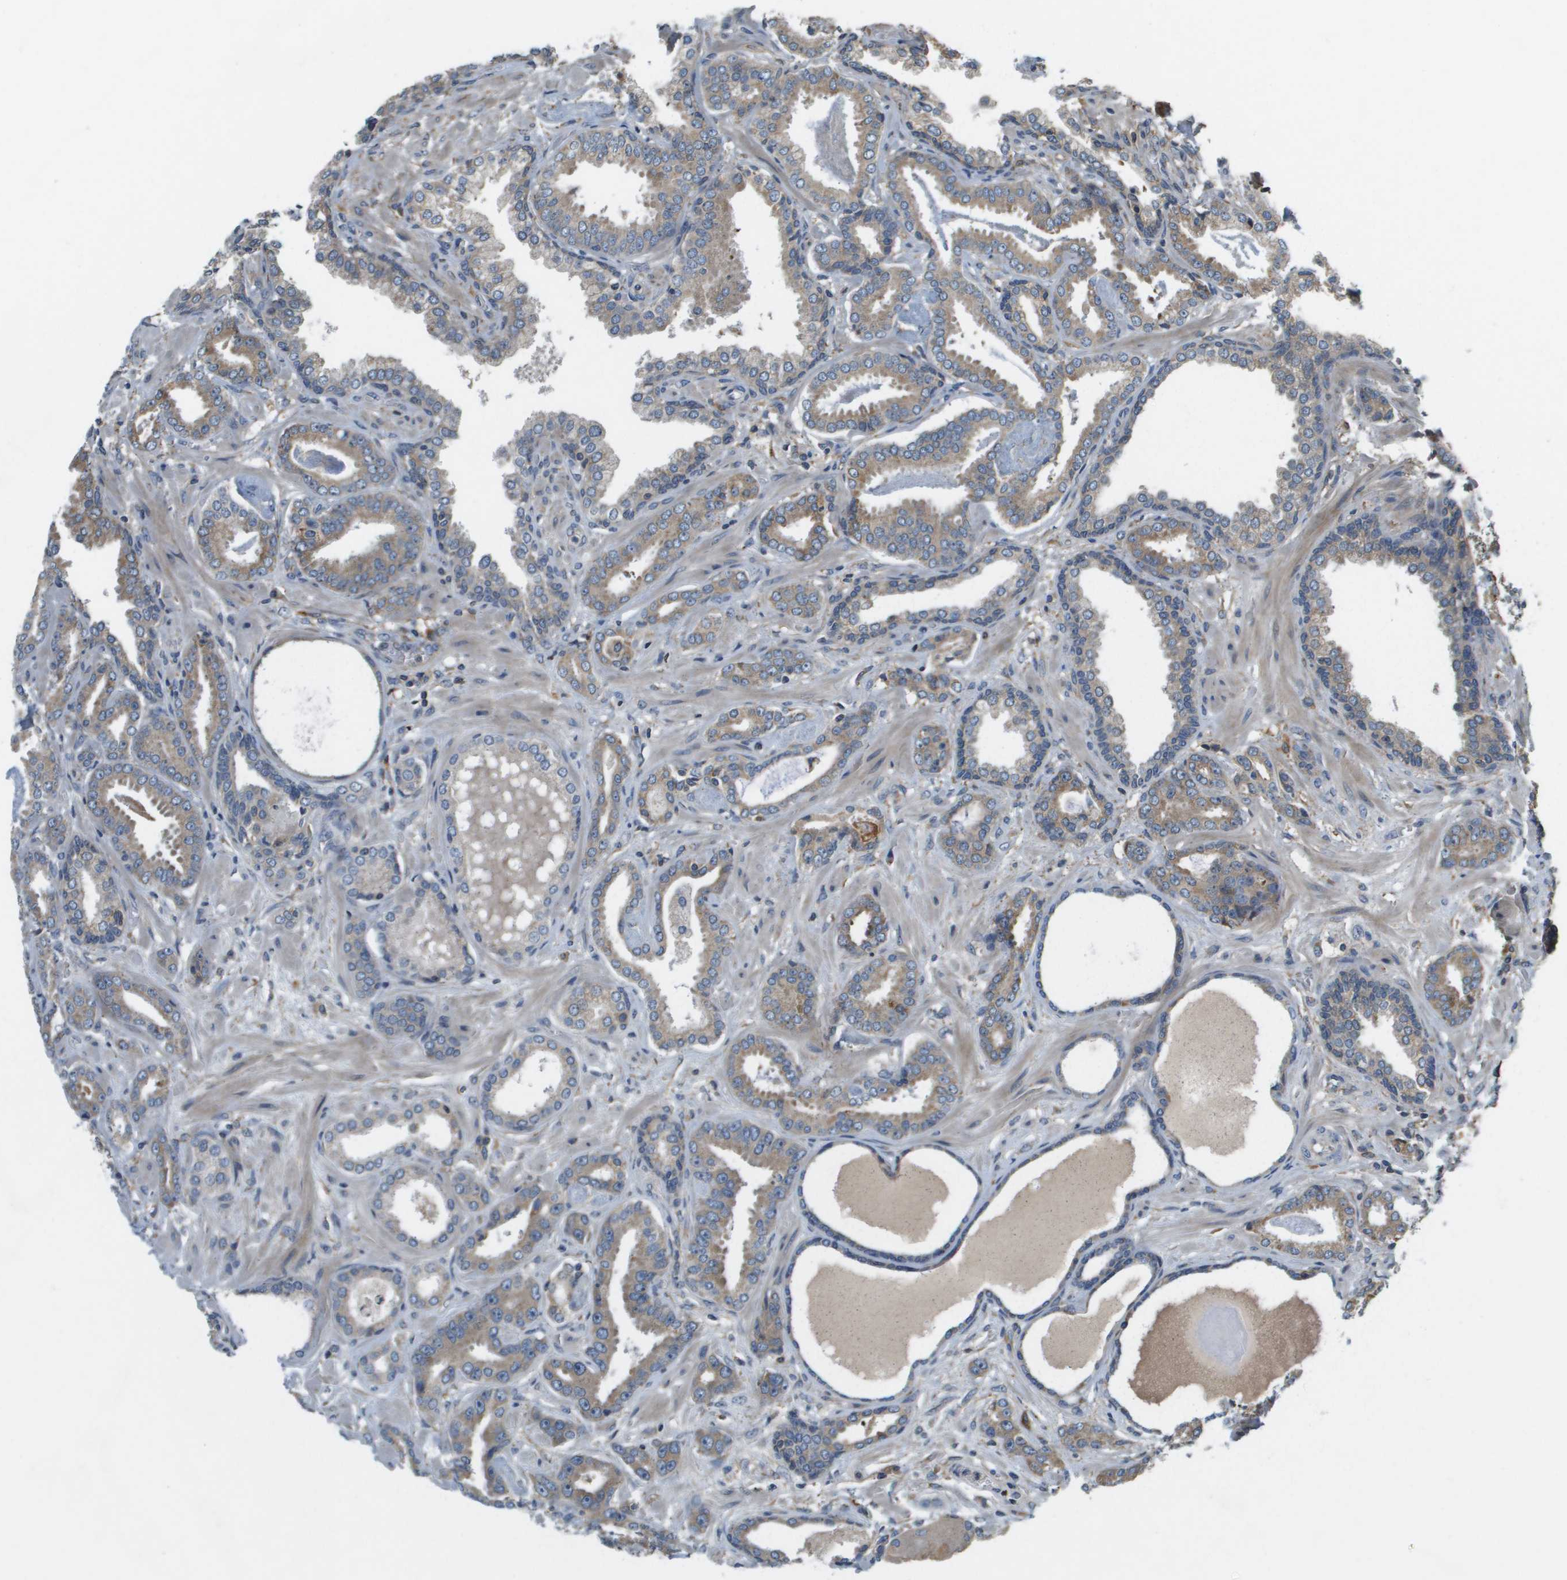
{"staining": {"intensity": "moderate", "quantity": "25%-75%", "location": "cytoplasmic/membranous"}, "tissue": "prostate cancer", "cell_type": "Tumor cells", "image_type": "cancer", "snomed": [{"axis": "morphology", "description": "Adenocarcinoma, Low grade"}, {"axis": "topography", "description": "Prostate"}], "caption": "An image of human prostate cancer stained for a protein exhibits moderate cytoplasmic/membranous brown staining in tumor cells.", "gene": "SAMSN1", "patient": {"sex": "male", "age": 53}}